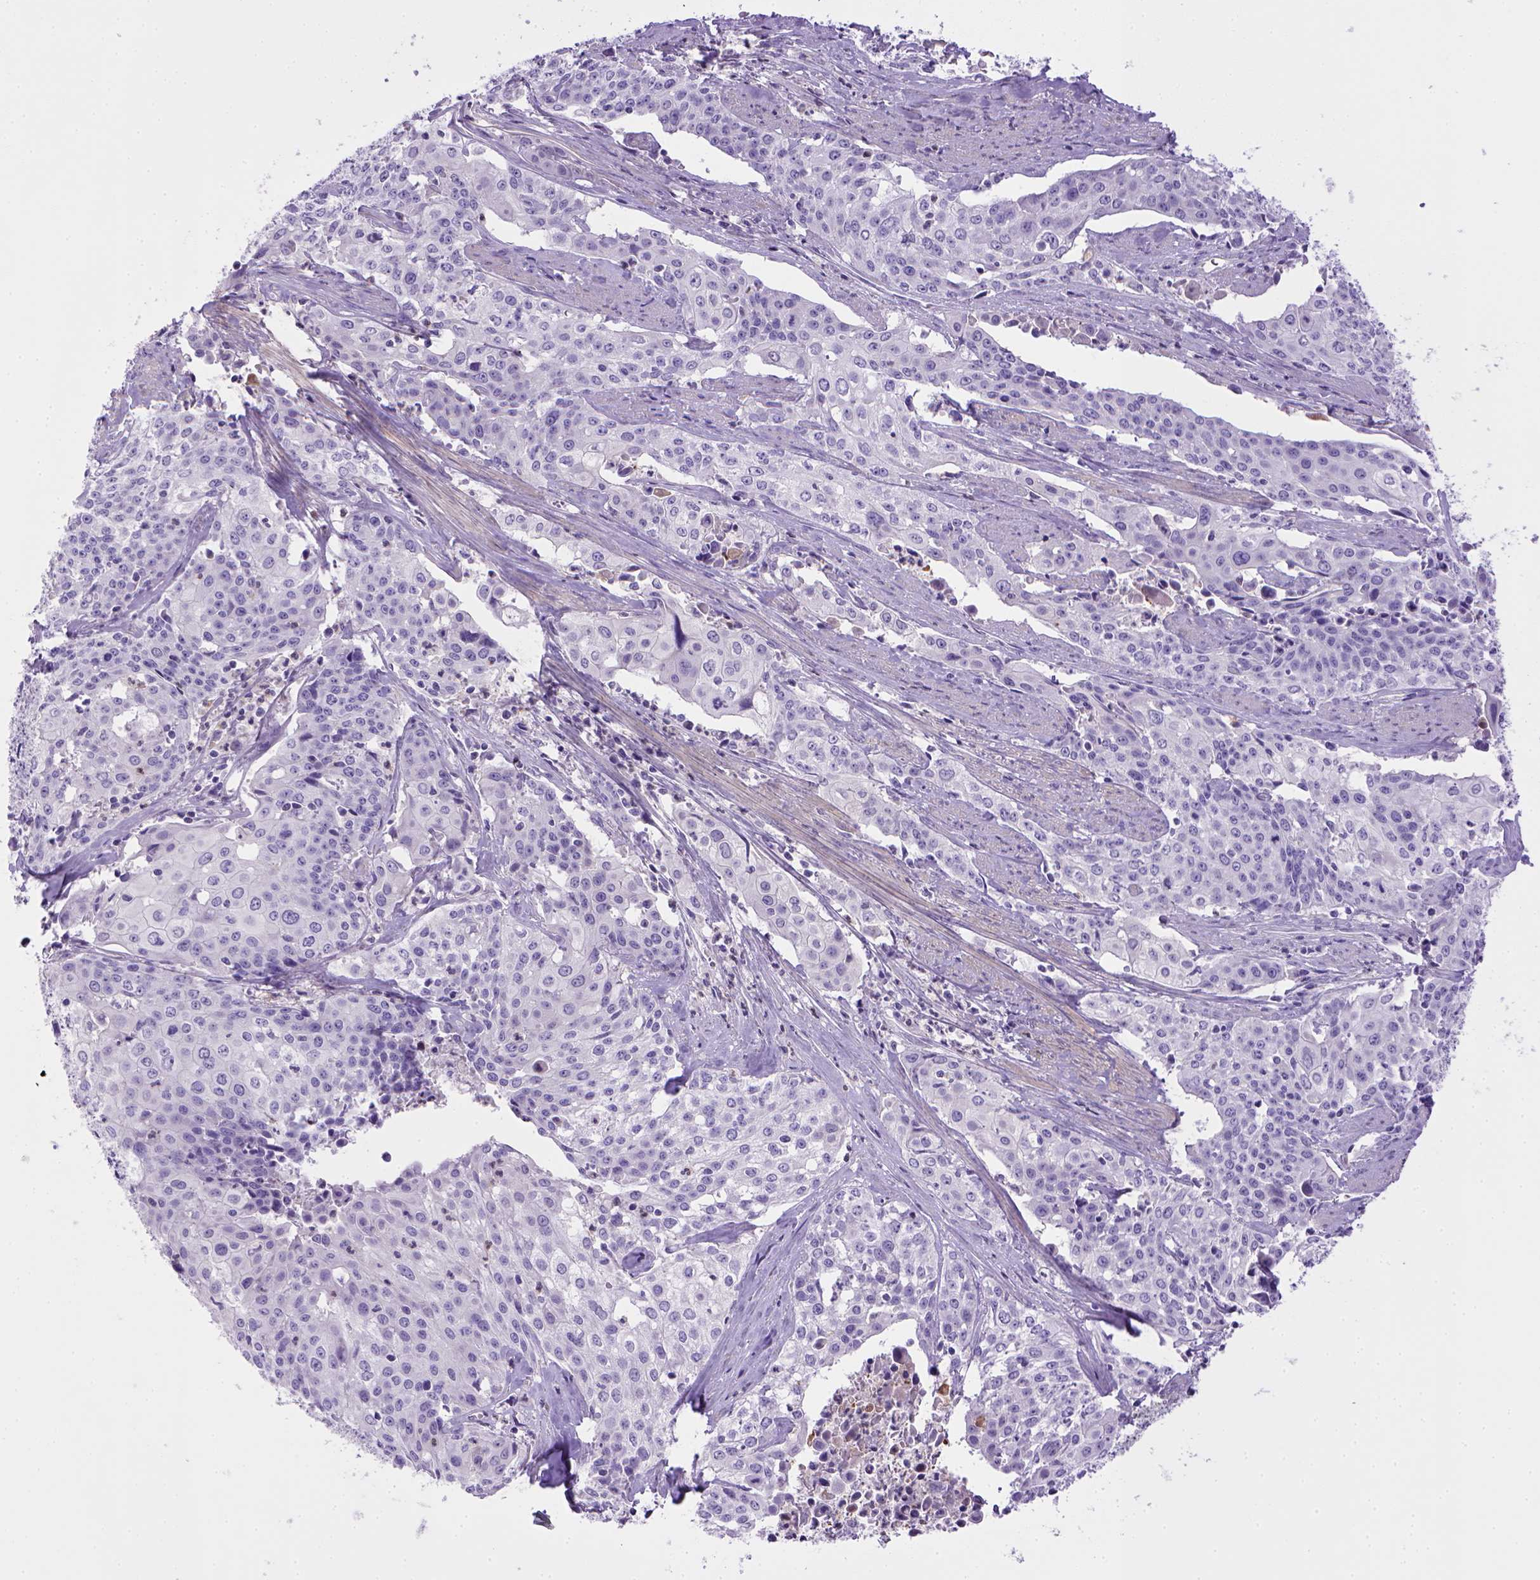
{"staining": {"intensity": "negative", "quantity": "none", "location": "none"}, "tissue": "cervical cancer", "cell_type": "Tumor cells", "image_type": "cancer", "snomed": [{"axis": "morphology", "description": "Squamous cell carcinoma, NOS"}, {"axis": "topography", "description": "Cervix"}], "caption": "An image of cervical cancer stained for a protein demonstrates no brown staining in tumor cells.", "gene": "BAAT", "patient": {"sex": "female", "age": 39}}